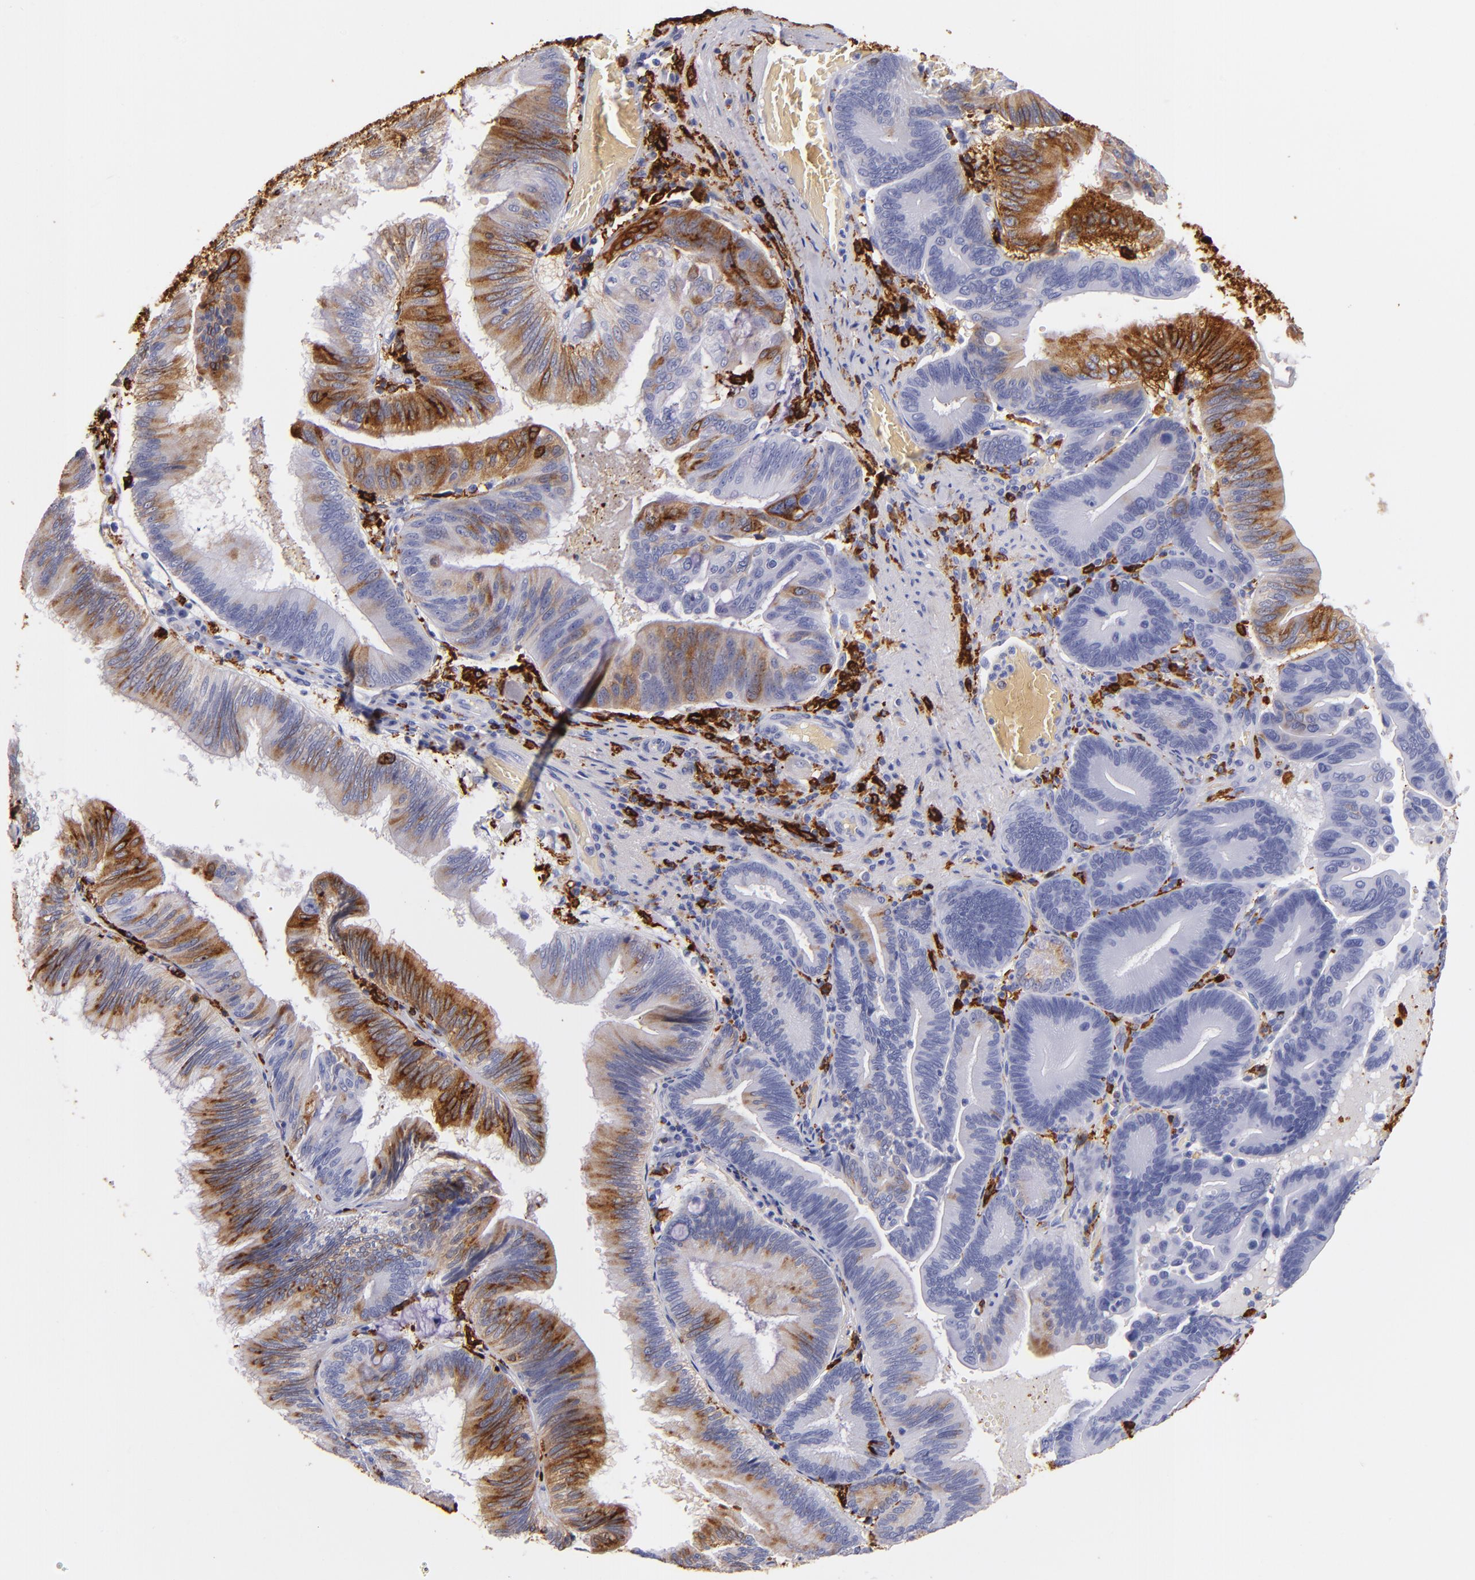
{"staining": {"intensity": "moderate", "quantity": "25%-75%", "location": "cytoplasmic/membranous"}, "tissue": "pancreatic cancer", "cell_type": "Tumor cells", "image_type": "cancer", "snomed": [{"axis": "morphology", "description": "Adenocarcinoma, NOS"}, {"axis": "topography", "description": "Pancreas"}], "caption": "Tumor cells reveal moderate cytoplasmic/membranous expression in approximately 25%-75% of cells in adenocarcinoma (pancreatic). (Brightfield microscopy of DAB IHC at high magnification).", "gene": "HLA-DRA", "patient": {"sex": "male", "age": 82}}